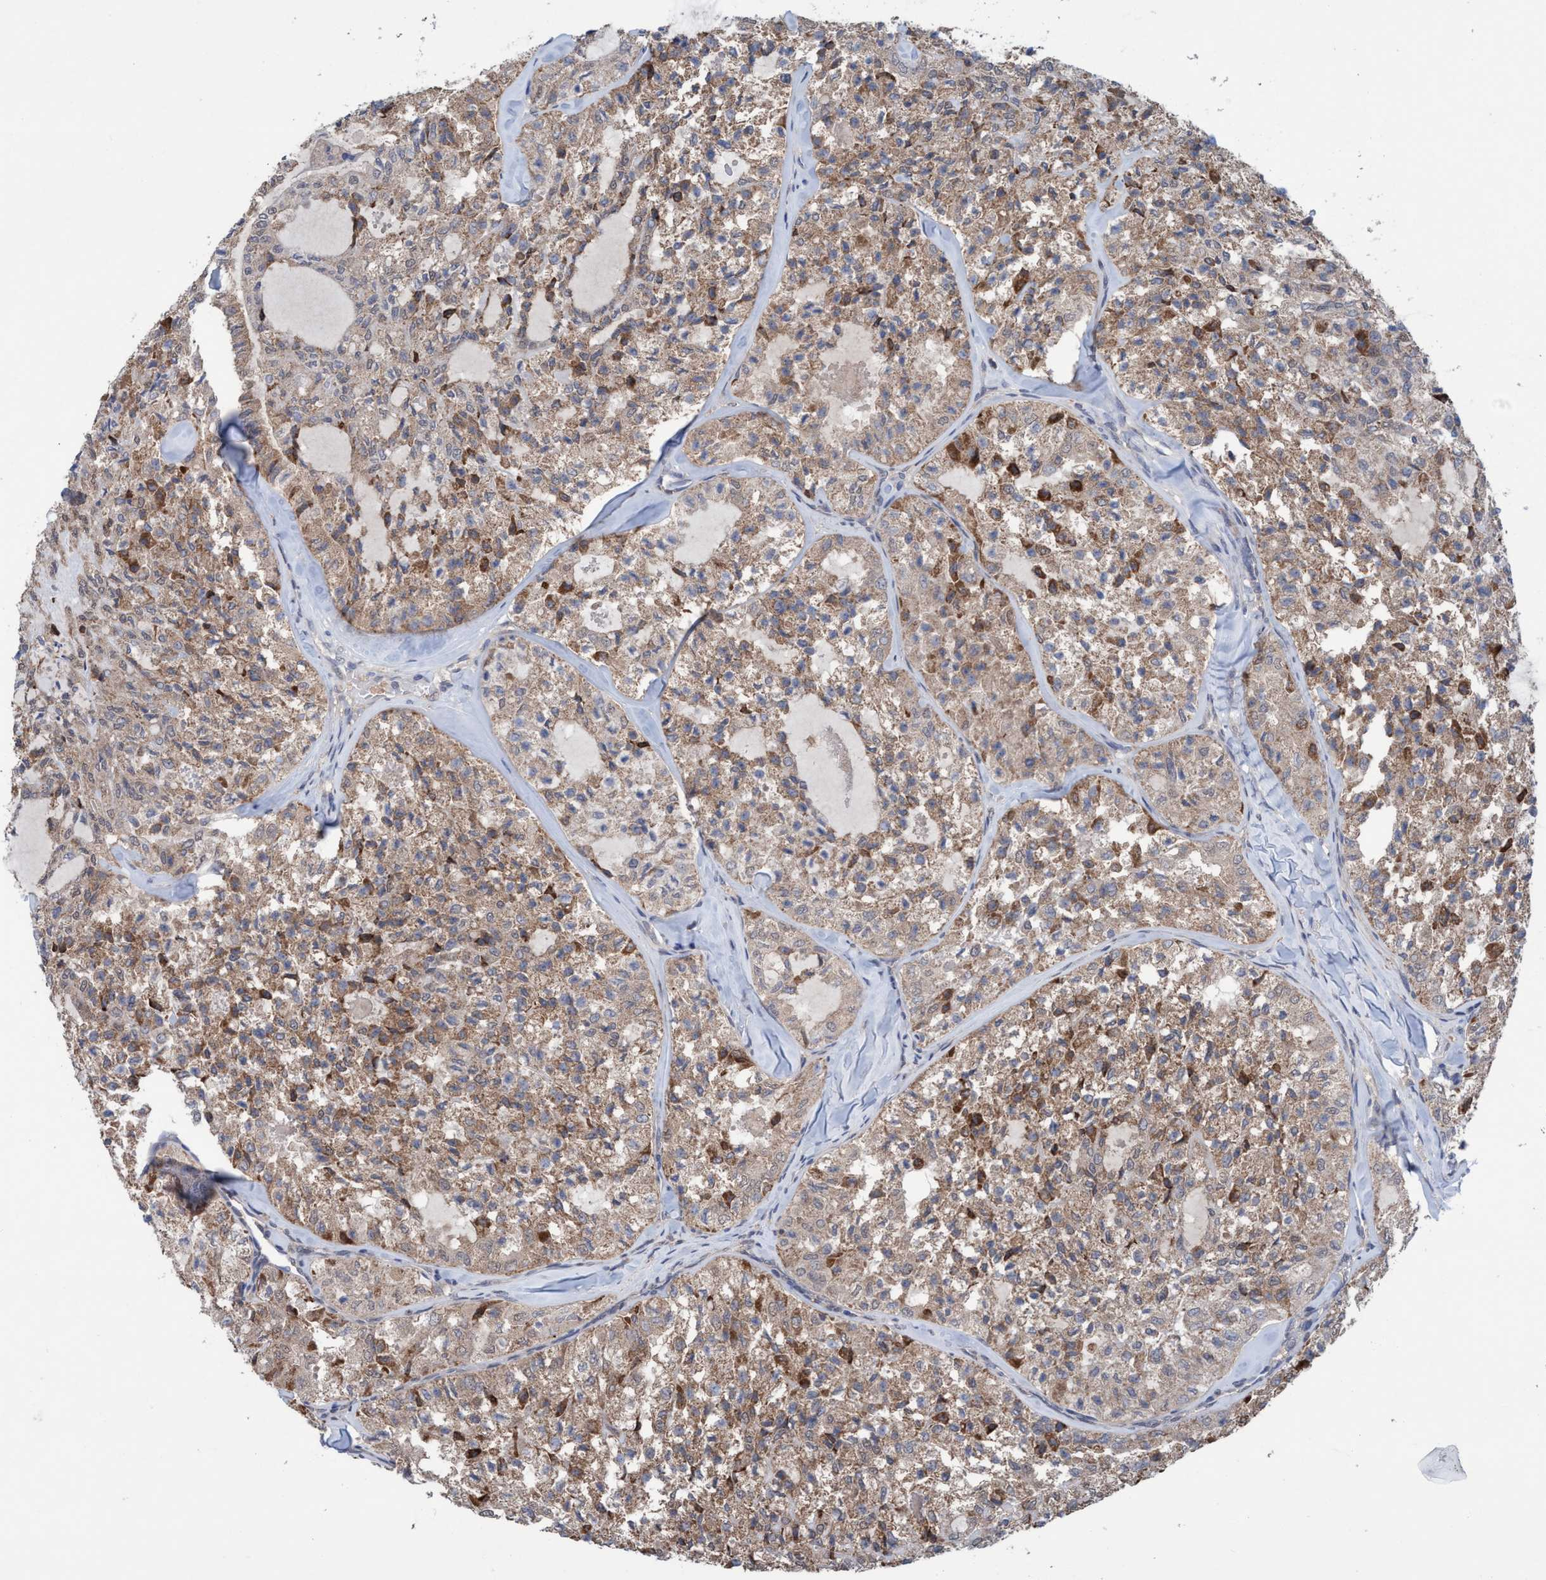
{"staining": {"intensity": "weak", "quantity": ">75%", "location": "cytoplasmic/membranous"}, "tissue": "thyroid cancer", "cell_type": "Tumor cells", "image_type": "cancer", "snomed": [{"axis": "morphology", "description": "Follicular adenoma carcinoma, NOS"}, {"axis": "topography", "description": "Thyroid gland"}], "caption": "IHC photomicrograph of neoplastic tissue: human thyroid follicular adenoma carcinoma stained using immunohistochemistry (IHC) demonstrates low levels of weak protein expression localized specifically in the cytoplasmic/membranous of tumor cells, appearing as a cytoplasmic/membranous brown color.", "gene": "GLOD4", "patient": {"sex": "male", "age": 75}}